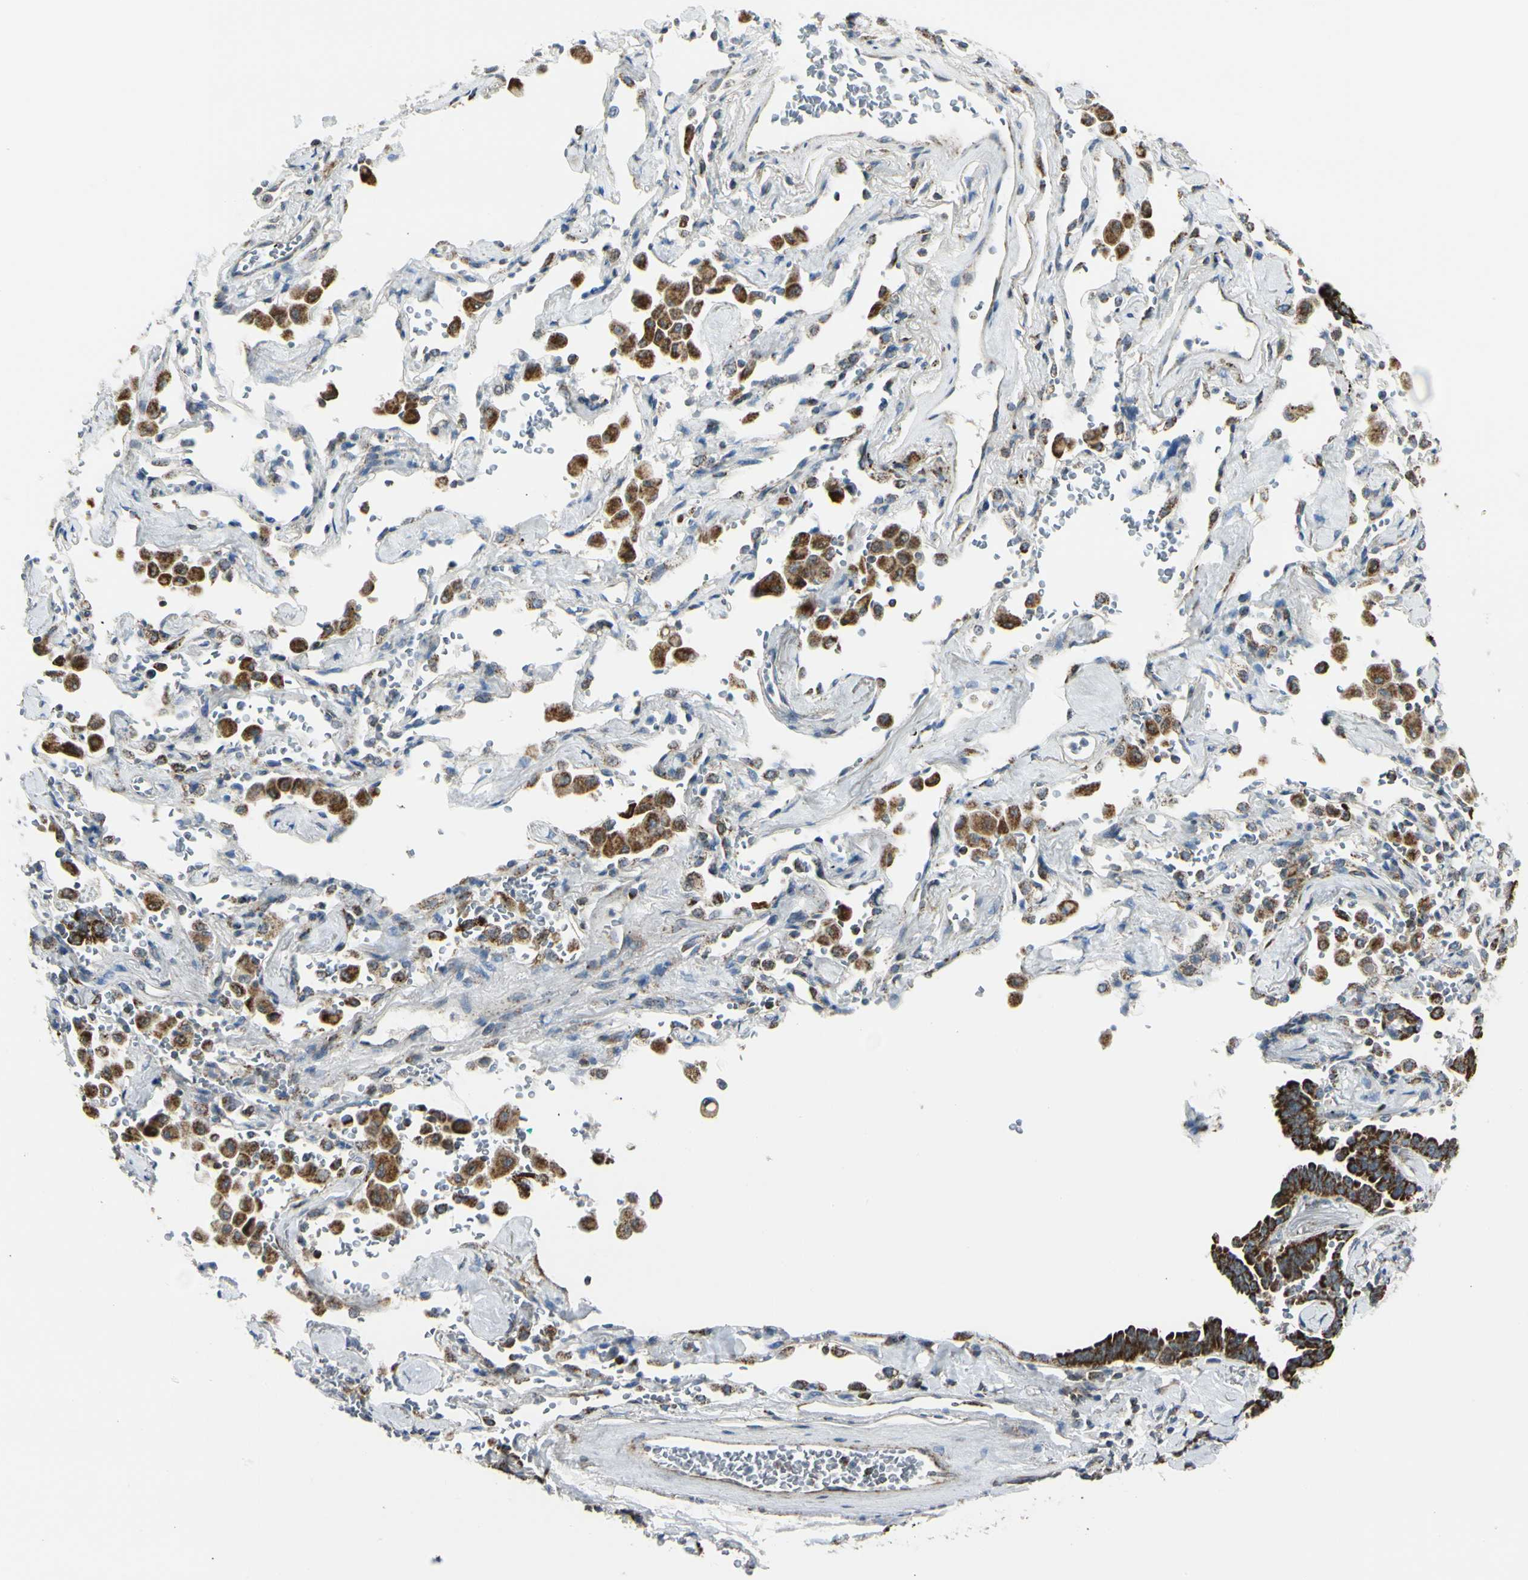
{"staining": {"intensity": "strong", "quantity": ">75%", "location": "cytoplasmic/membranous"}, "tissue": "lung cancer", "cell_type": "Tumor cells", "image_type": "cancer", "snomed": [{"axis": "morphology", "description": "Adenocarcinoma, NOS"}, {"axis": "topography", "description": "Lung"}], "caption": "Protein analysis of lung adenocarcinoma tissue exhibits strong cytoplasmic/membranous staining in approximately >75% of tumor cells.", "gene": "ANKS6", "patient": {"sex": "female", "age": 64}}